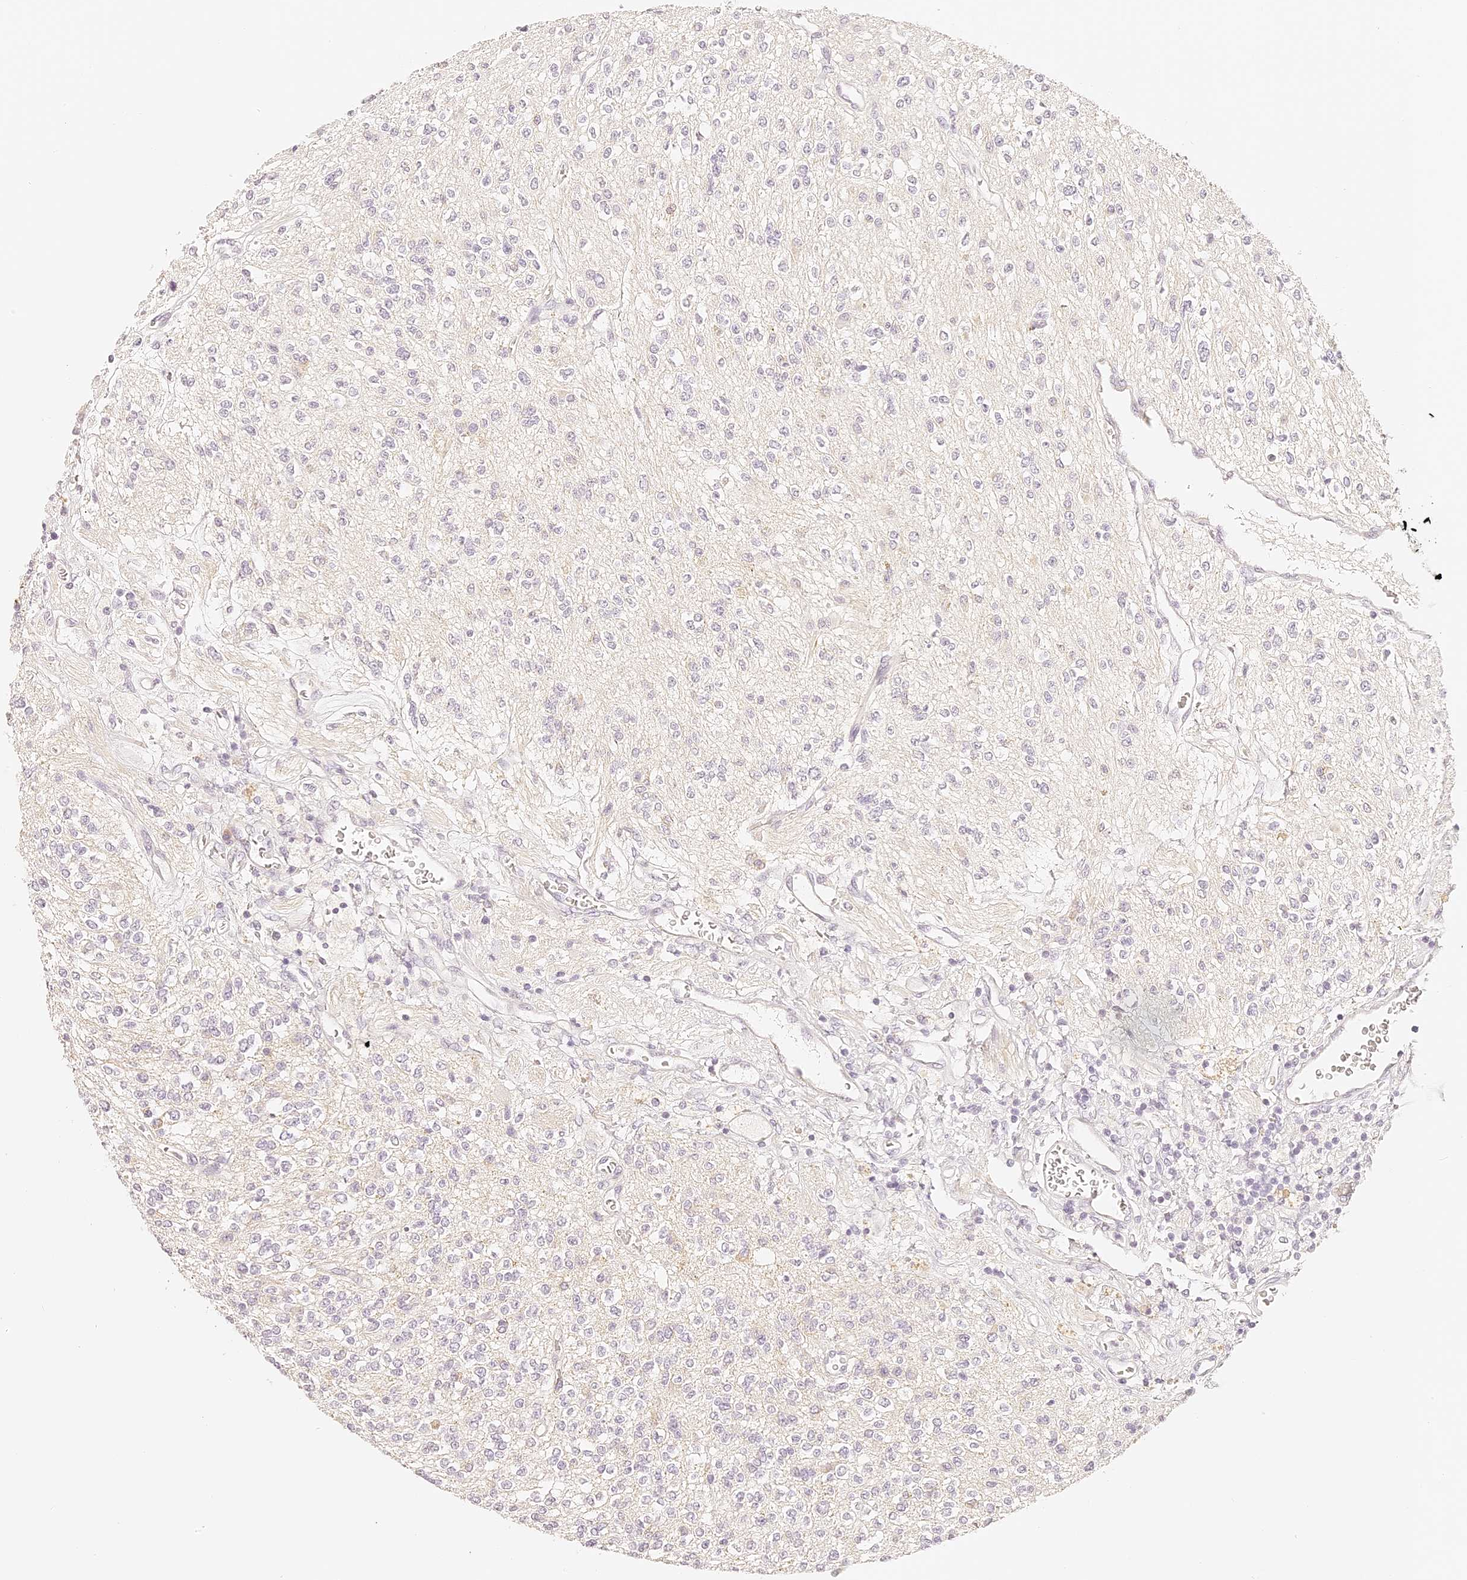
{"staining": {"intensity": "negative", "quantity": "none", "location": "none"}, "tissue": "glioma", "cell_type": "Tumor cells", "image_type": "cancer", "snomed": [{"axis": "morphology", "description": "Glioma, malignant, High grade"}, {"axis": "topography", "description": "Brain"}], "caption": "The immunohistochemistry image has no significant staining in tumor cells of malignant high-grade glioma tissue.", "gene": "TRIM45", "patient": {"sex": "male", "age": 34}}